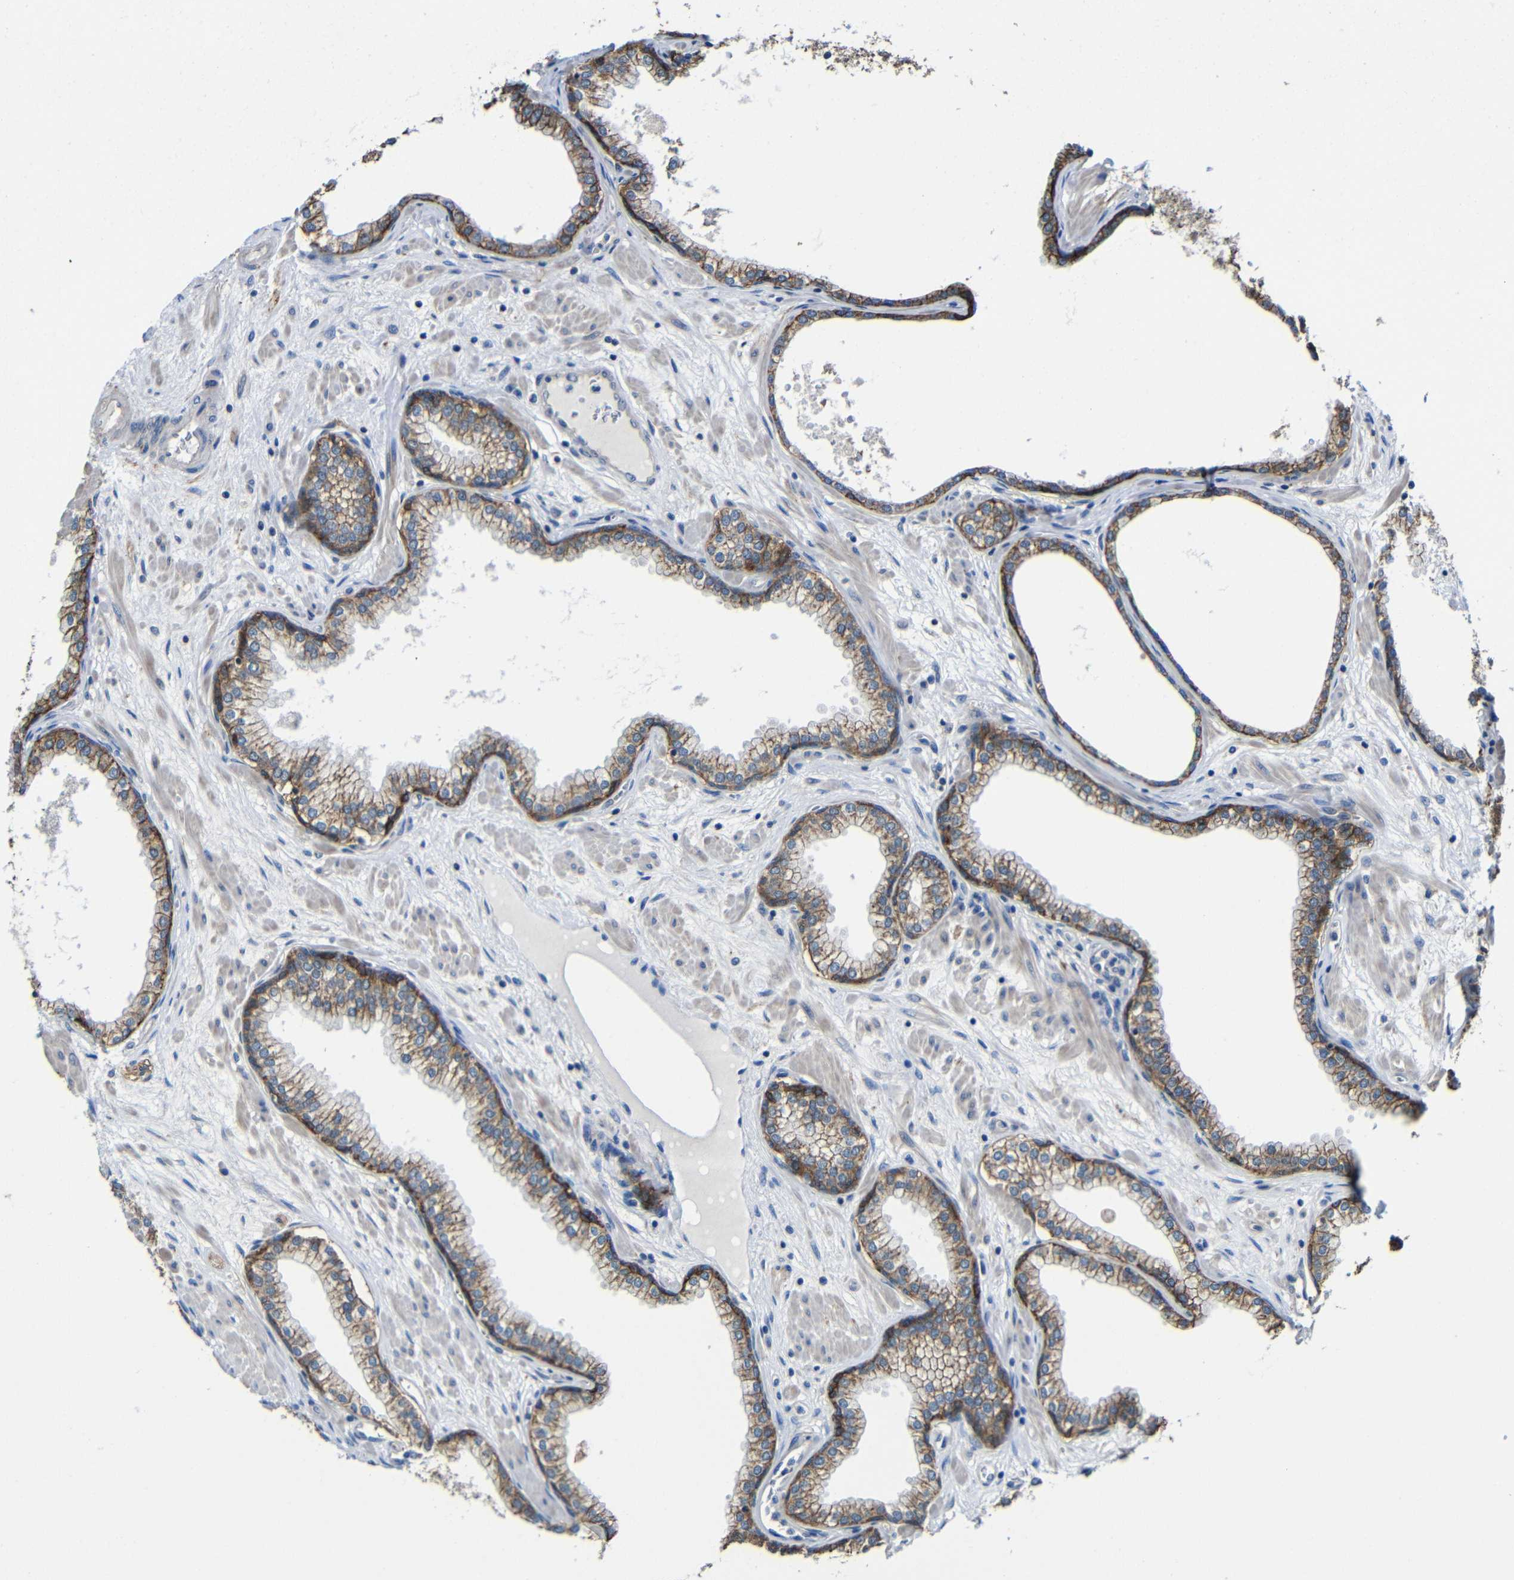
{"staining": {"intensity": "moderate", "quantity": ">75%", "location": "cytoplasmic/membranous"}, "tissue": "prostate", "cell_type": "Glandular cells", "image_type": "normal", "snomed": [{"axis": "morphology", "description": "Normal tissue, NOS"}, {"axis": "morphology", "description": "Urothelial carcinoma, Low grade"}, {"axis": "topography", "description": "Urinary bladder"}, {"axis": "topography", "description": "Prostate"}], "caption": "The image displays staining of unremarkable prostate, revealing moderate cytoplasmic/membranous protein expression (brown color) within glandular cells.", "gene": "ZNF90", "patient": {"sex": "male", "age": 60}}